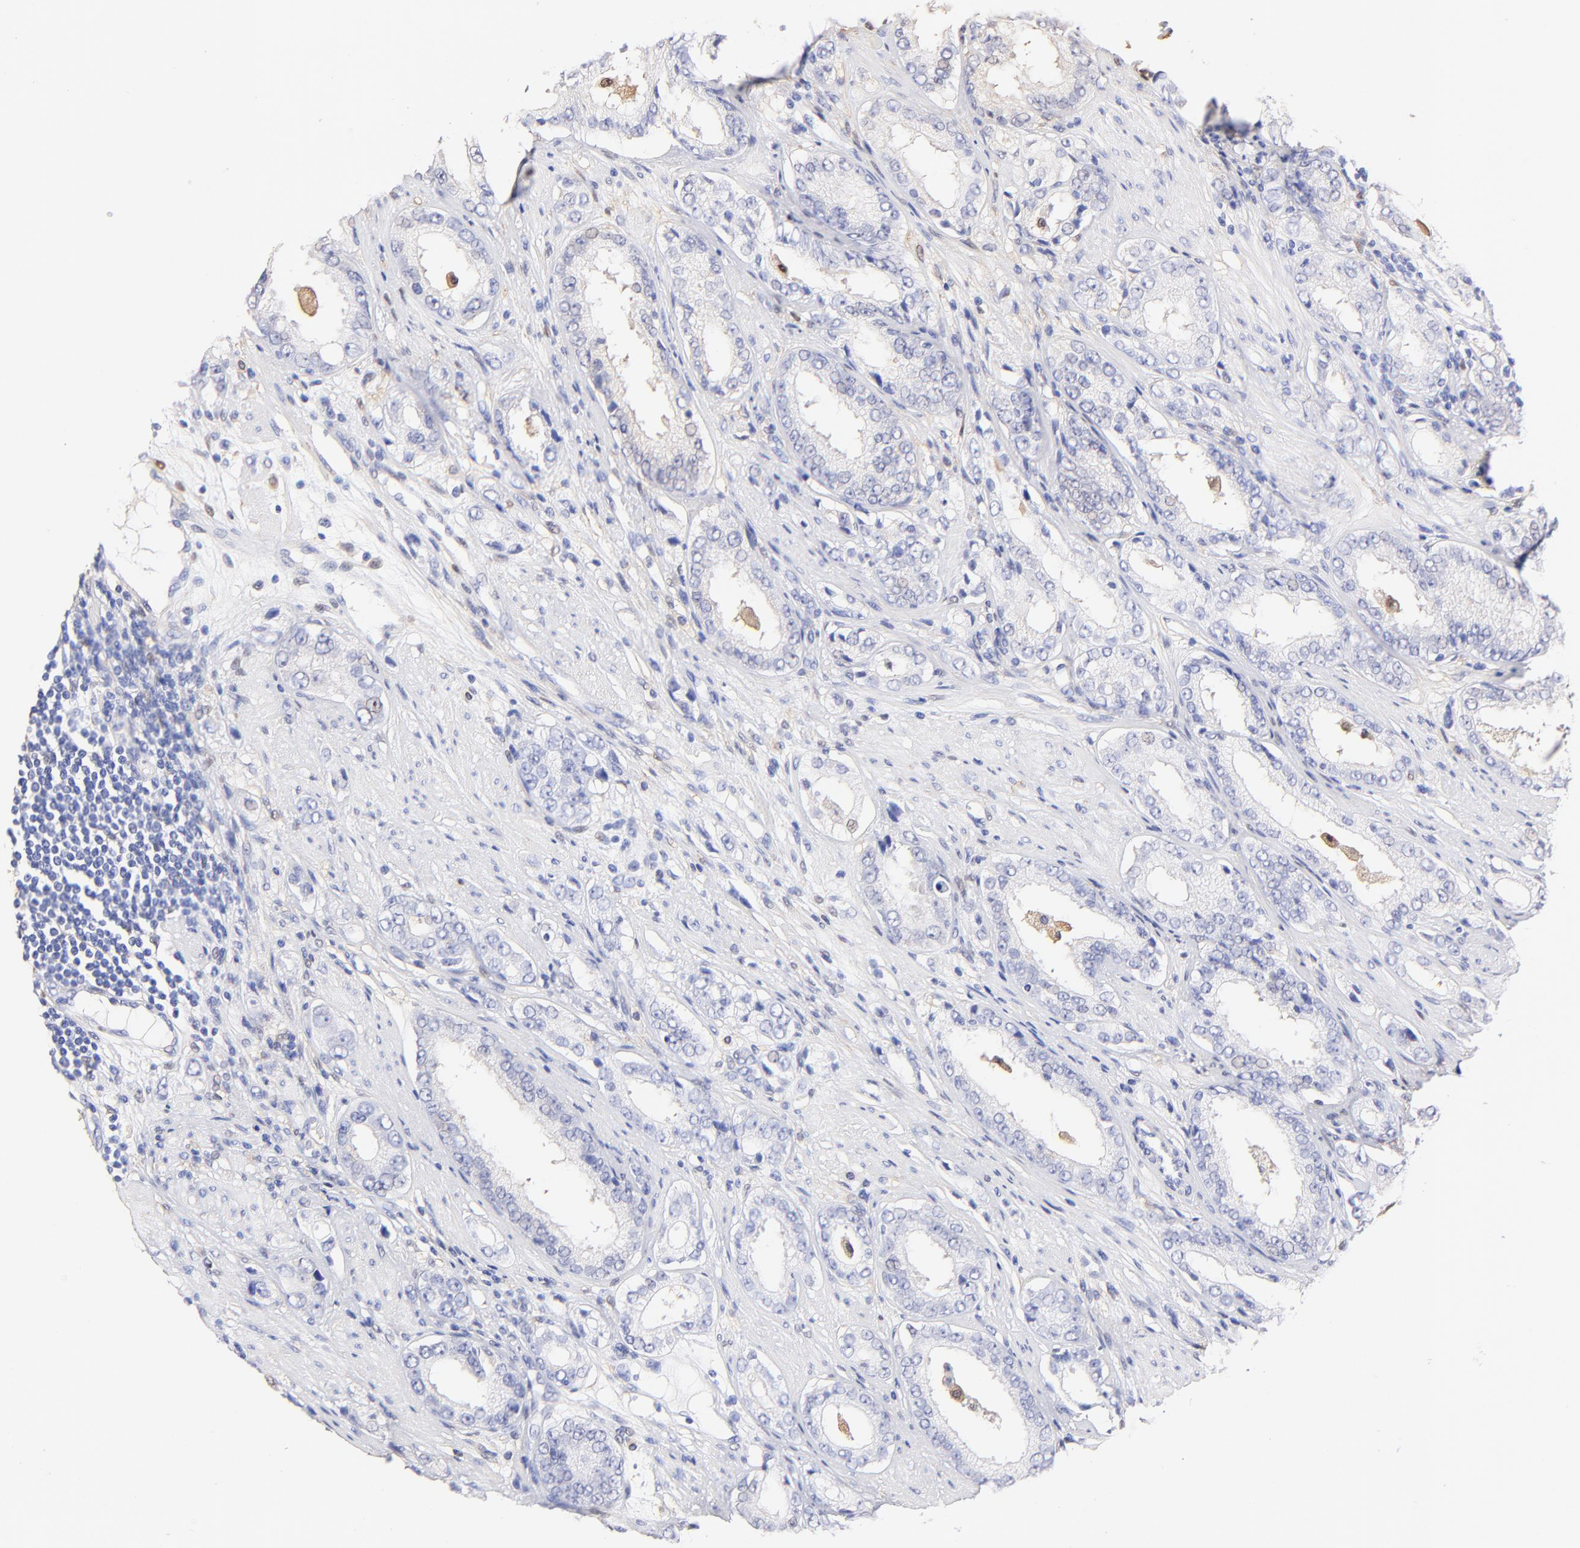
{"staining": {"intensity": "negative", "quantity": "none", "location": "none"}, "tissue": "prostate cancer", "cell_type": "Tumor cells", "image_type": "cancer", "snomed": [{"axis": "morphology", "description": "Adenocarcinoma, Medium grade"}, {"axis": "topography", "description": "Prostate"}], "caption": "Immunohistochemistry of prostate cancer shows no staining in tumor cells.", "gene": "ALDH1A1", "patient": {"sex": "male", "age": 53}}